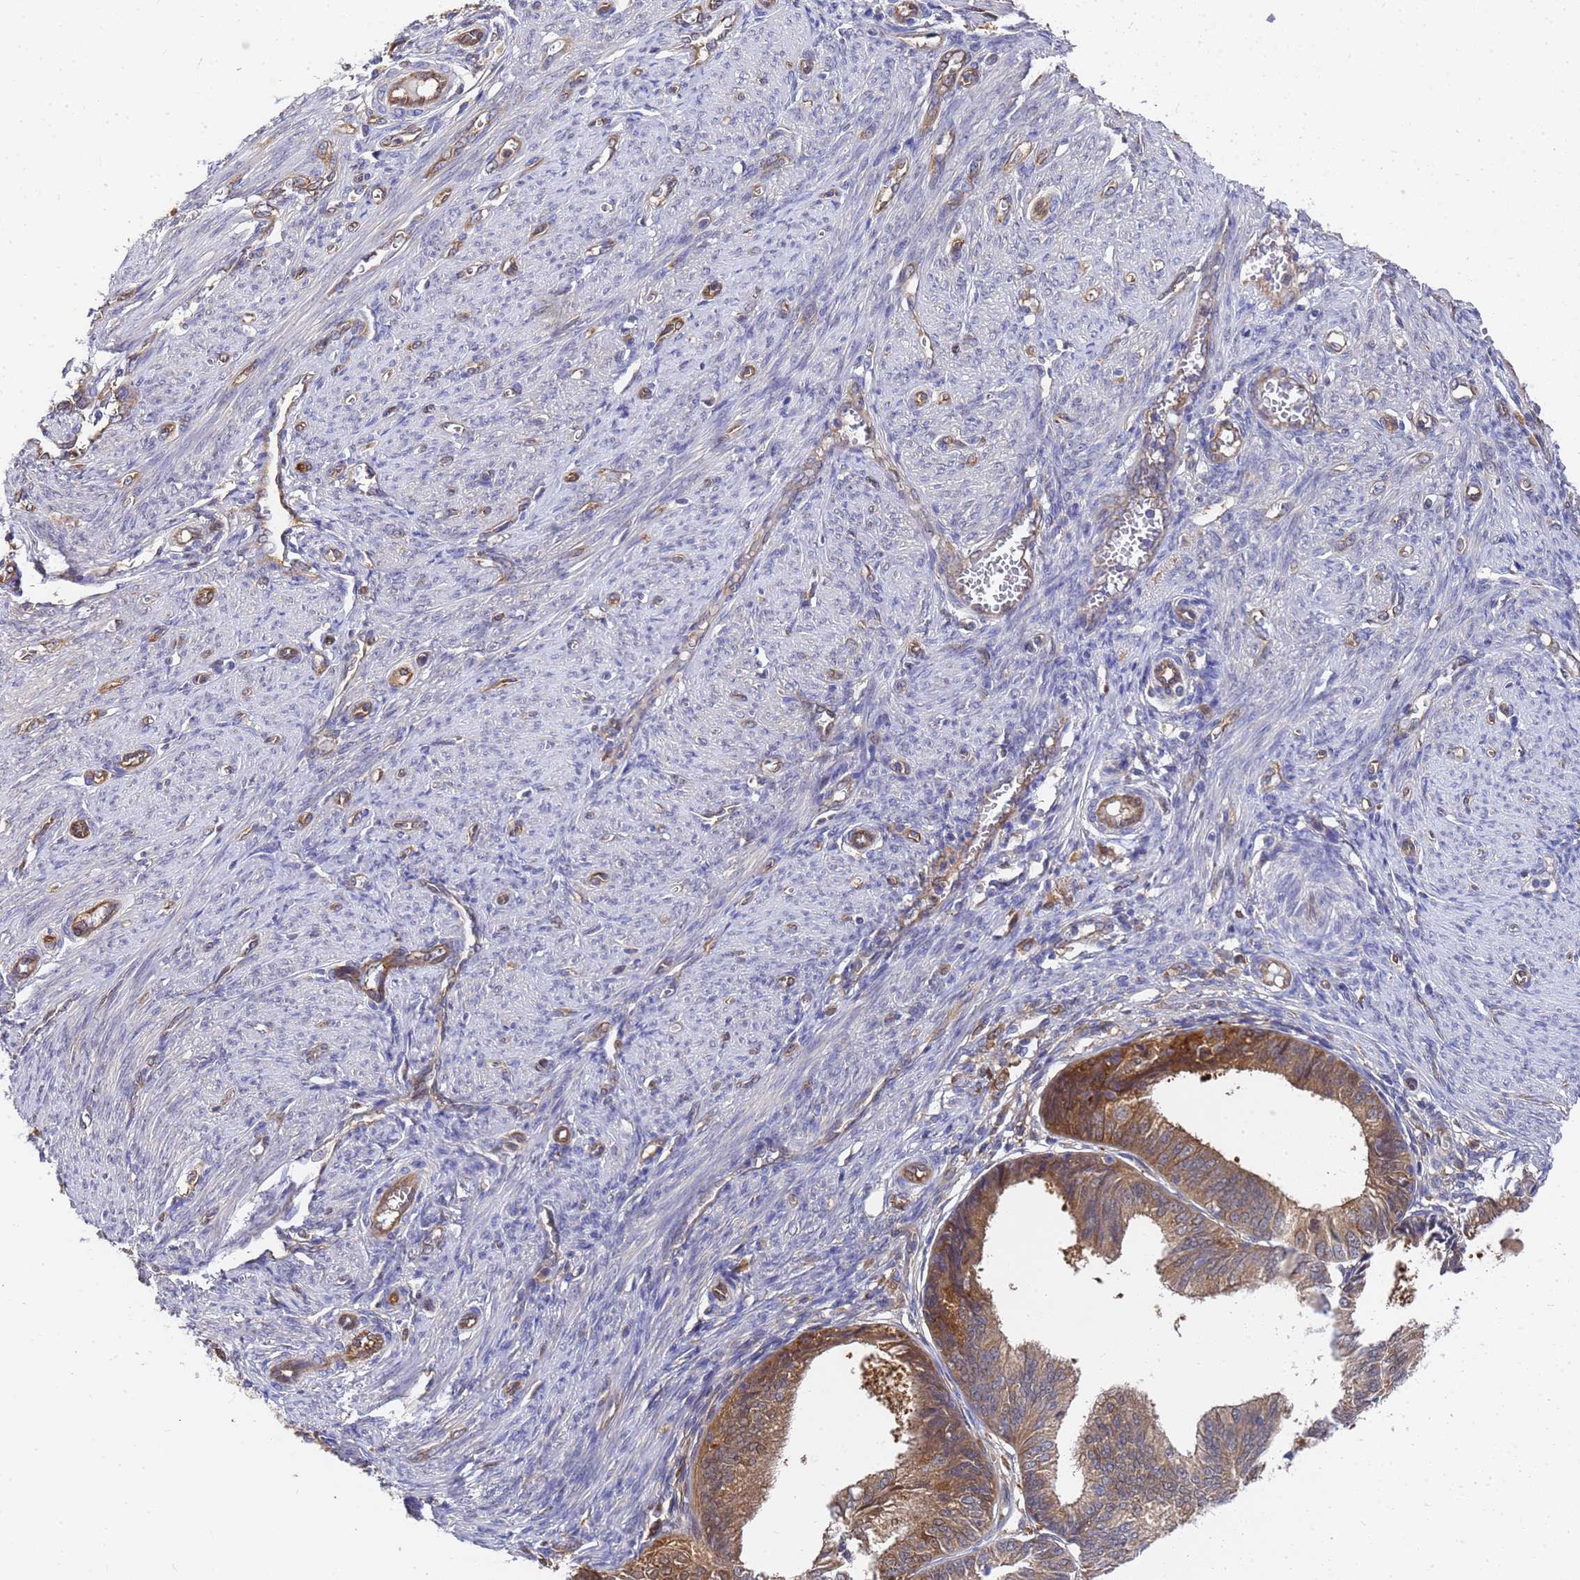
{"staining": {"intensity": "moderate", "quantity": ">75%", "location": "cytoplasmic/membranous"}, "tissue": "endometrial cancer", "cell_type": "Tumor cells", "image_type": "cancer", "snomed": [{"axis": "morphology", "description": "Adenocarcinoma, NOS"}, {"axis": "topography", "description": "Endometrium"}], "caption": "About >75% of tumor cells in endometrial cancer (adenocarcinoma) display moderate cytoplasmic/membranous protein staining as visualized by brown immunohistochemical staining.", "gene": "SLC35E2B", "patient": {"sex": "female", "age": 51}}